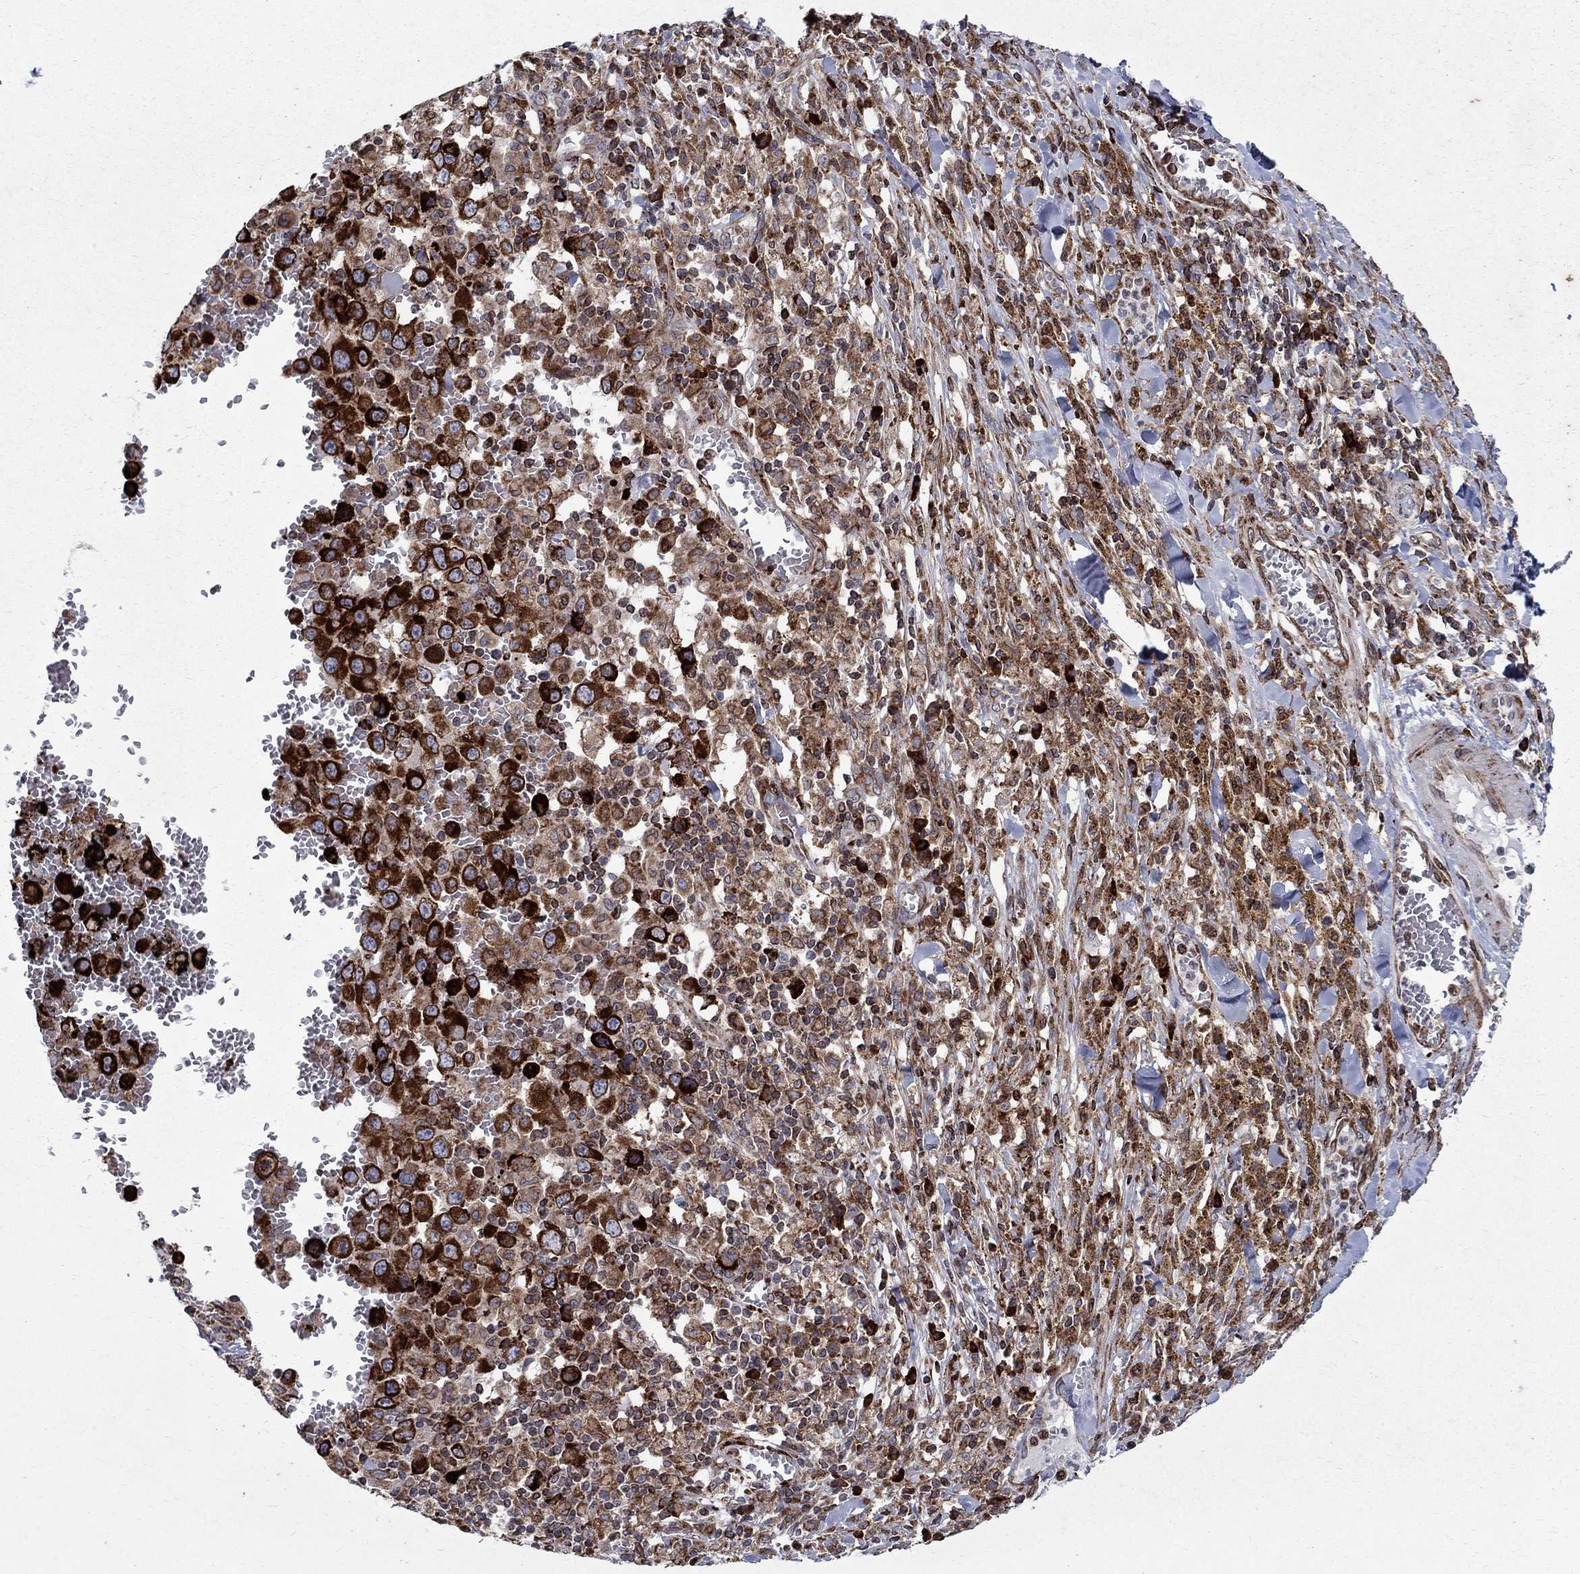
{"staining": {"intensity": "strong", "quantity": ">75%", "location": "cytoplasmic/membranous"}, "tissue": "melanoma", "cell_type": "Tumor cells", "image_type": "cancer", "snomed": [{"axis": "morphology", "description": "Malignant melanoma, NOS"}, {"axis": "topography", "description": "Skin"}], "caption": "The immunohistochemical stain highlights strong cytoplasmic/membranous expression in tumor cells of melanoma tissue. (Brightfield microscopy of DAB IHC at high magnification).", "gene": "CAB39L", "patient": {"sex": "female", "age": 91}}